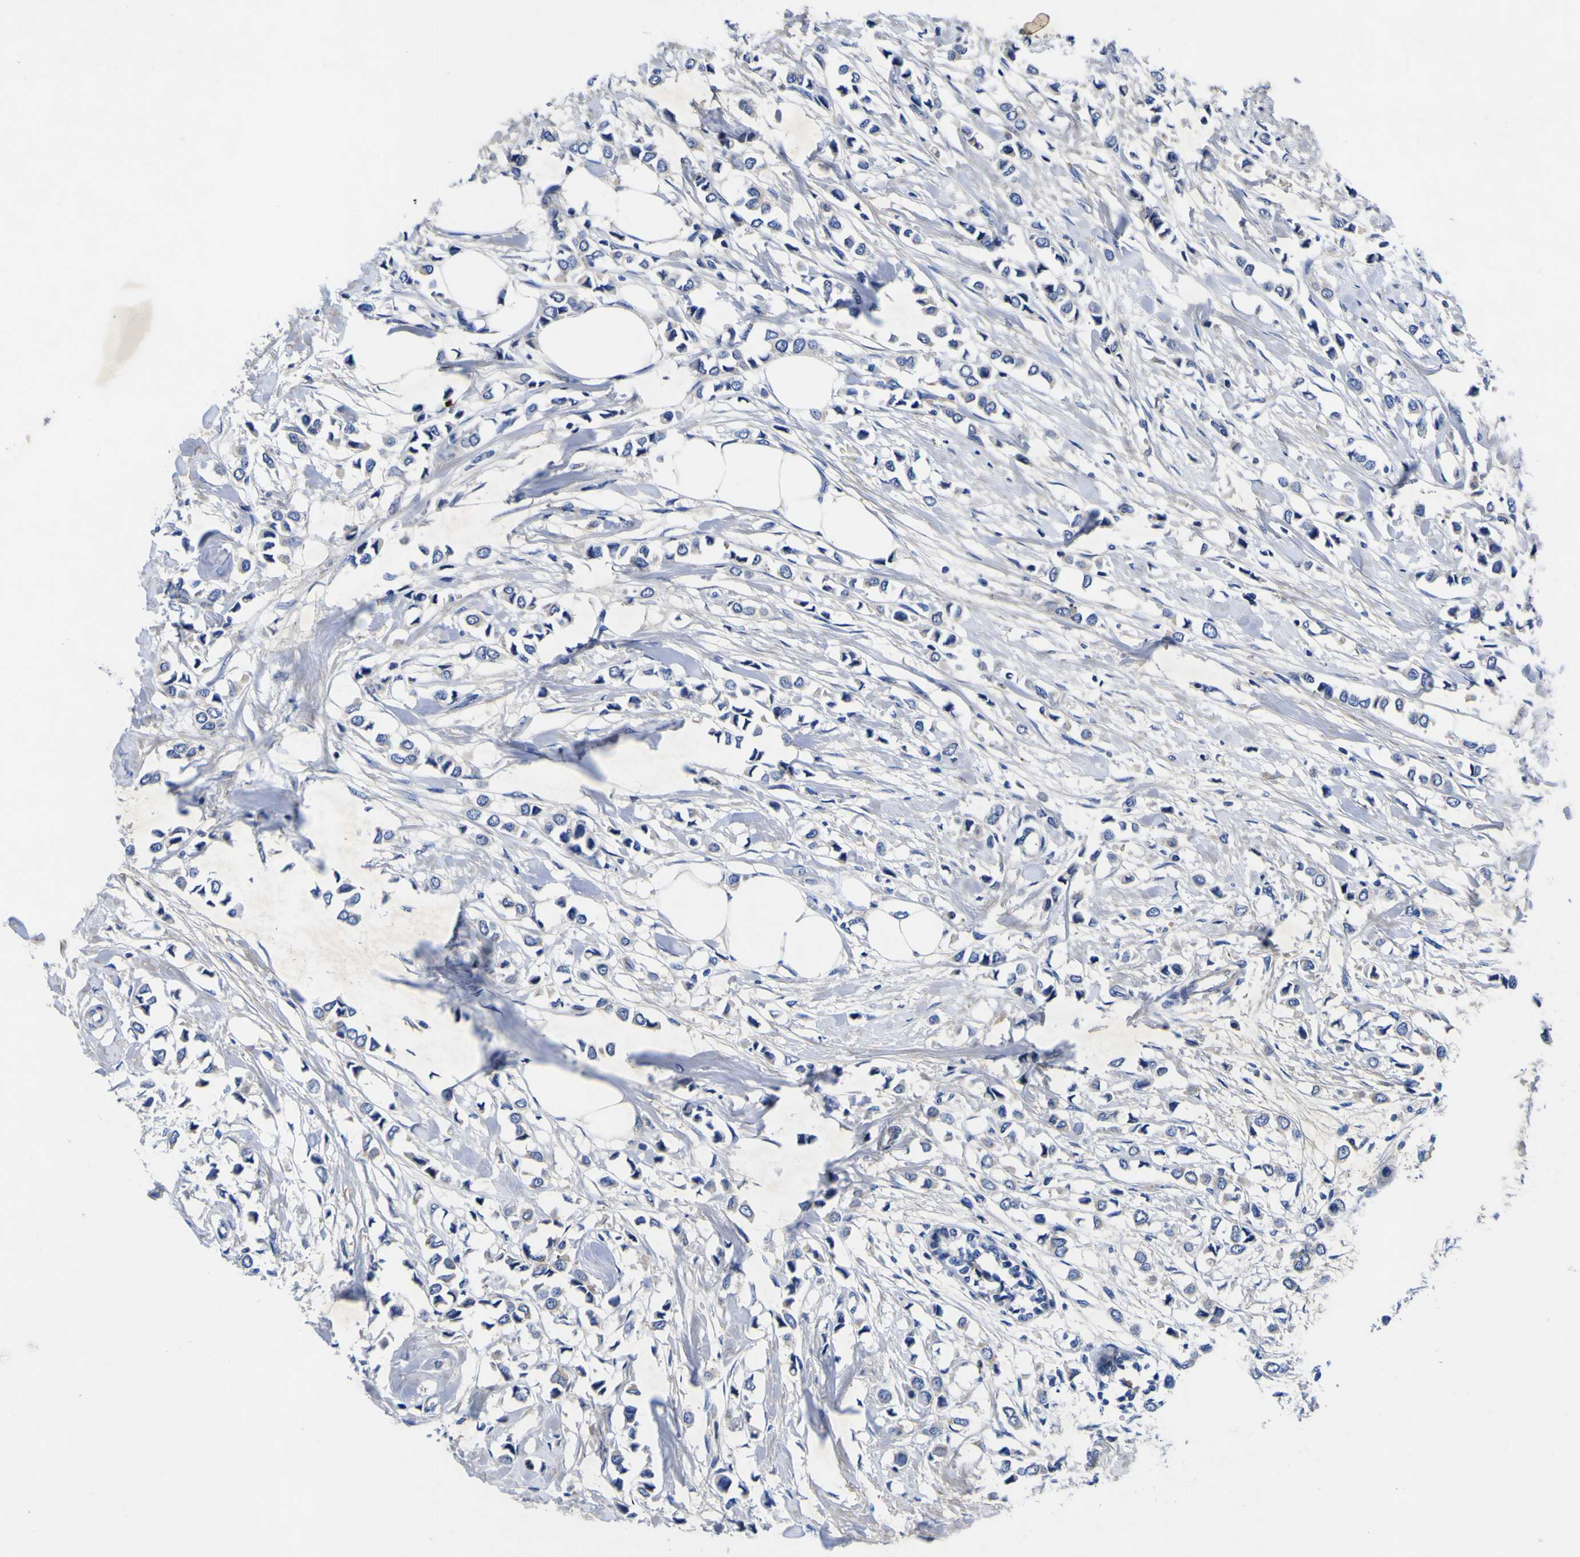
{"staining": {"intensity": "negative", "quantity": "none", "location": "none"}, "tissue": "breast cancer", "cell_type": "Tumor cells", "image_type": "cancer", "snomed": [{"axis": "morphology", "description": "Lobular carcinoma"}, {"axis": "topography", "description": "Breast"}], "caption": "Image shows no significant protein expression in tumor cells of breast cancer (lobular carcinoma). Nuclei are stained in blue.", "gene": "VASN", "patient": {"sex": "female", "age": 51}}